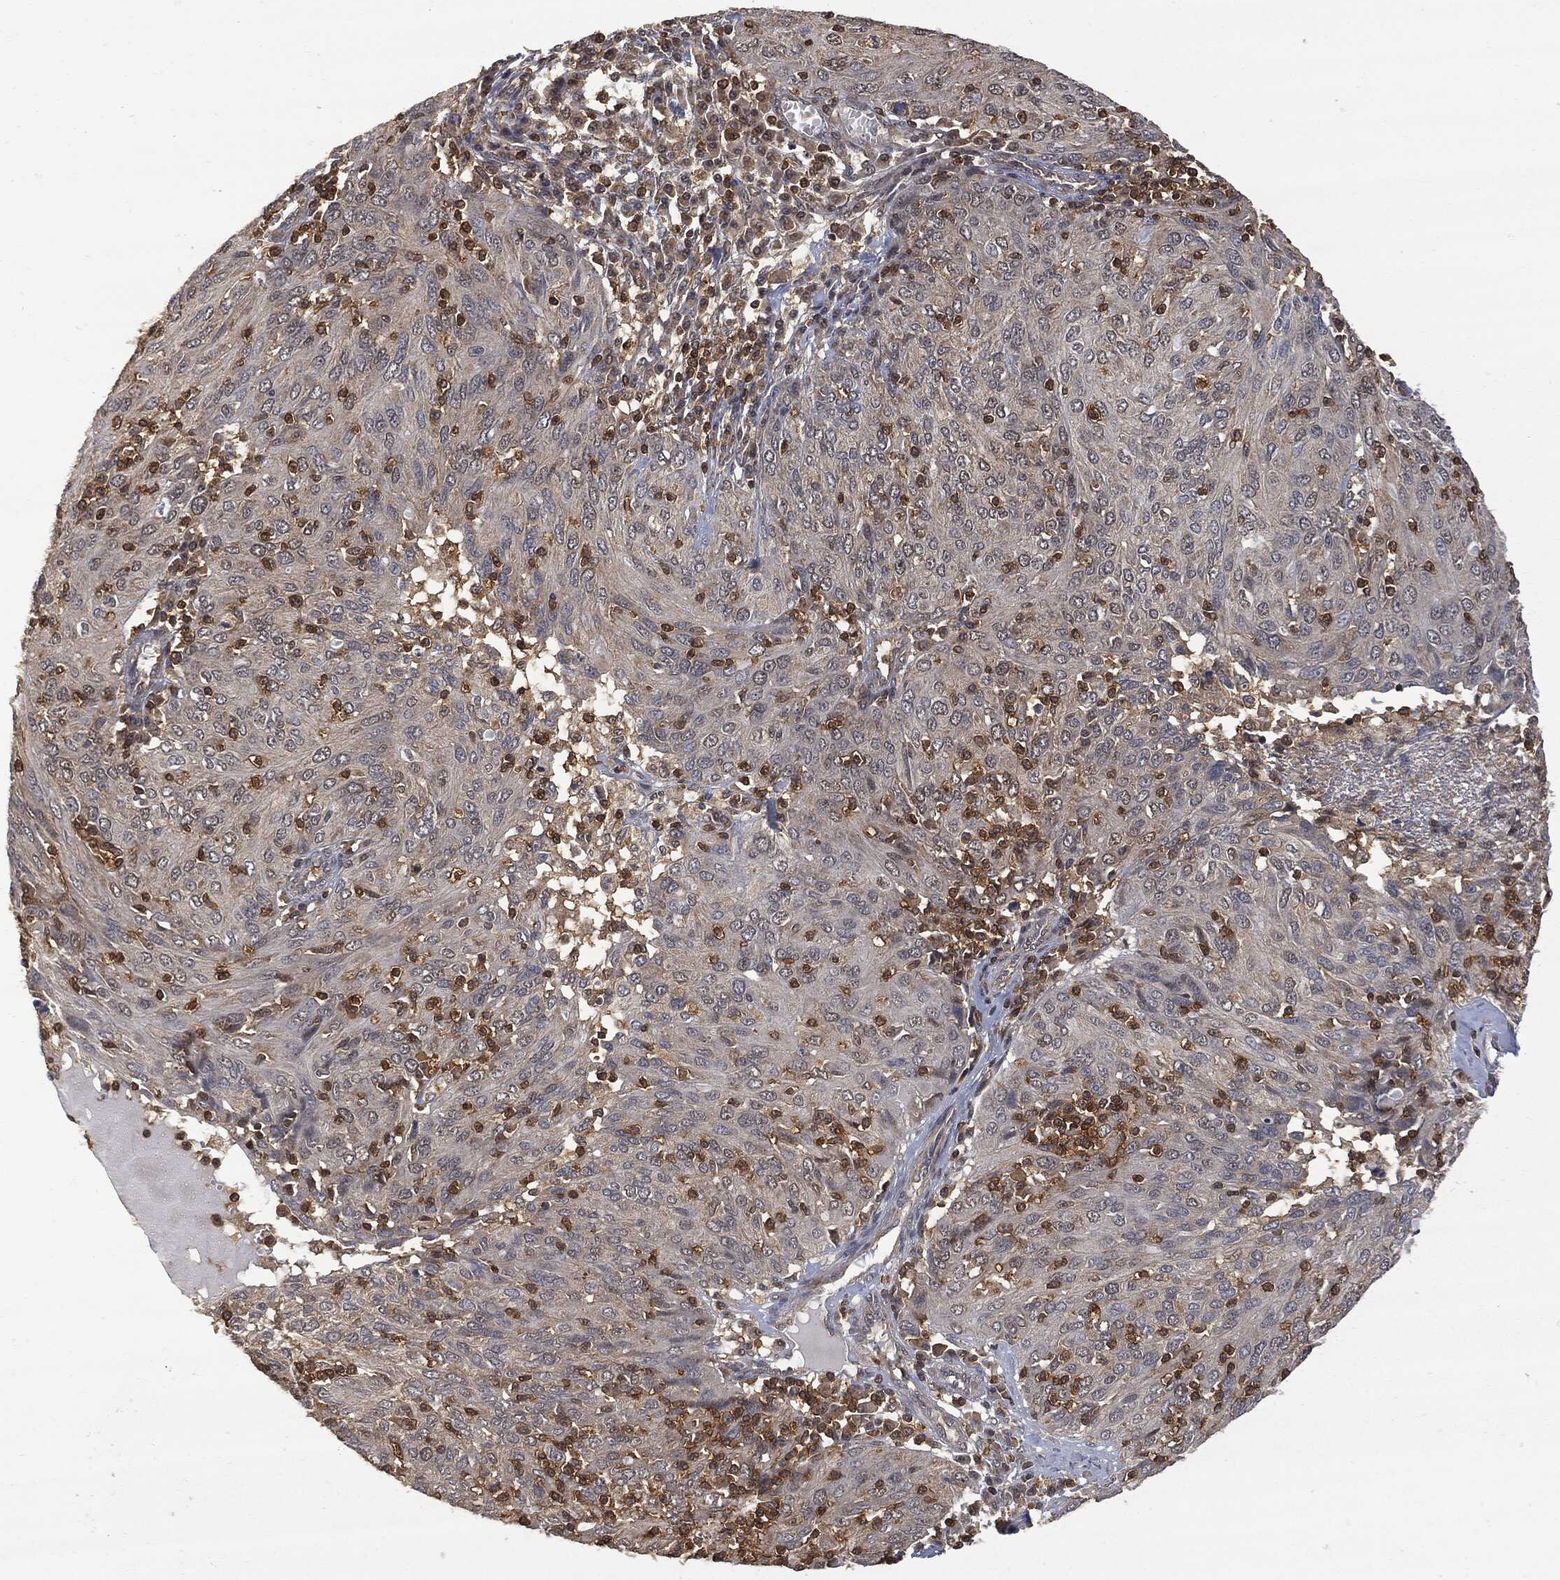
{"staining": {"intensity": "moderate", "quantity": "<25%", "location": "cytoplasmic/membranous"}, "tissue": "ovarian cancer", "cell_type": "Tumor cells", "image_type": "cancer", "snomed": [{"axis": "morphology", "description": "Carcinoma, endometroid"}, {"axis": "topography", "description": "Ovary"}], "caption": "Immunohistochemistry (IHC) photomicrograph of ovarian endometroid carcinoma stained for a protein (brown), which exhibits low levels of moderate cytoplasmic/membranous expression in approximately <25% of tumor cells.", "gene": "PSMB10", "patient": {"sex": "female", "age": 50}}